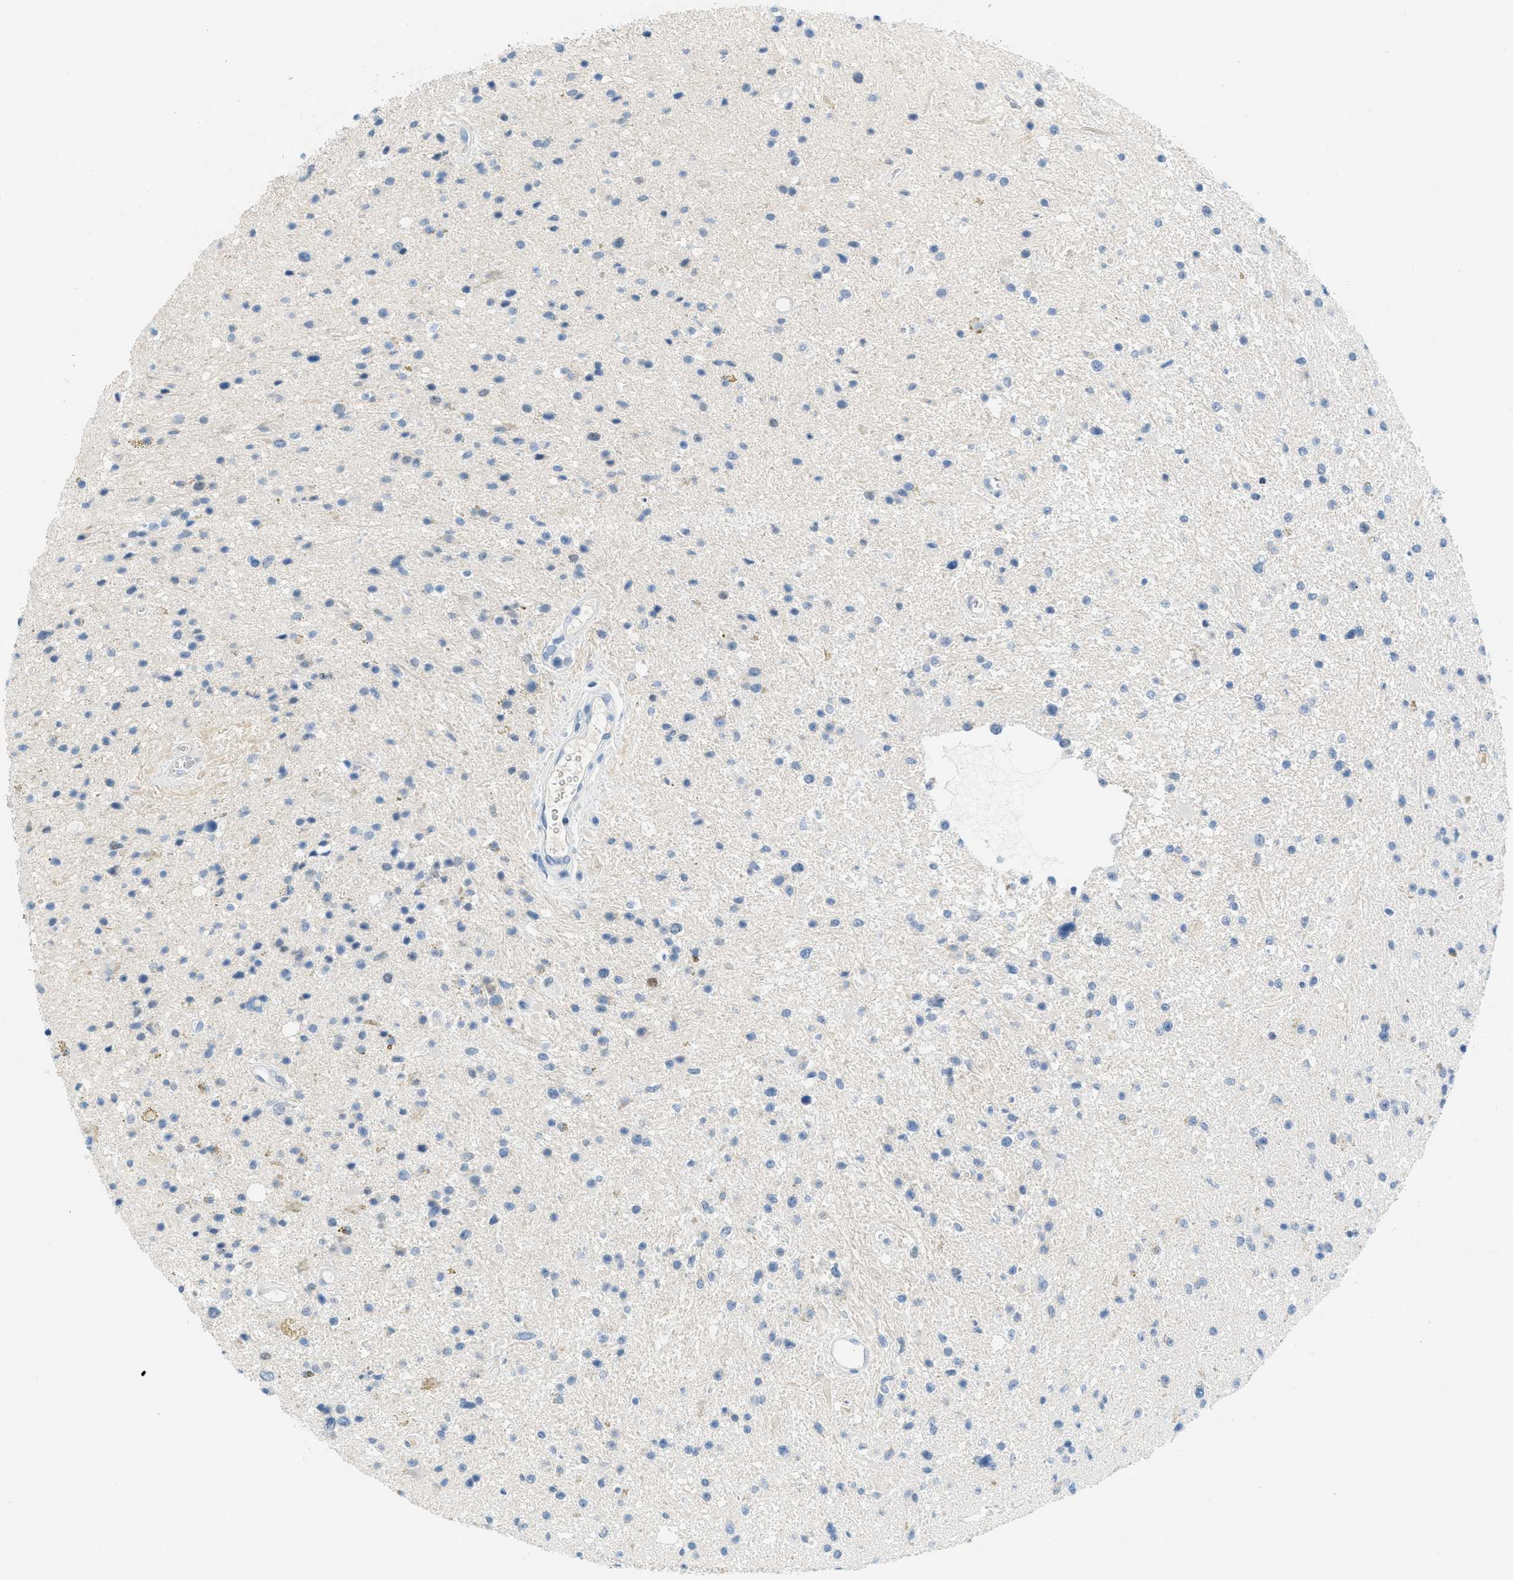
{"staining": {"intensity": "negative", "quantity": "none", "location": "none"}, "tissue": "glioma", "cell_type": "Tumor cells", "image_type": "cancer", "snomed": [{"axis": "morphology", "description": "Glioma, malignant, High grade"}, {"axis": "topography", "description": "Brain"}], "caption": "Tumor cells are negative for protein expression in human malignant high-grade glioma.", "gene": "HSF2", "patient": {"sex": "male", "age": 33}}